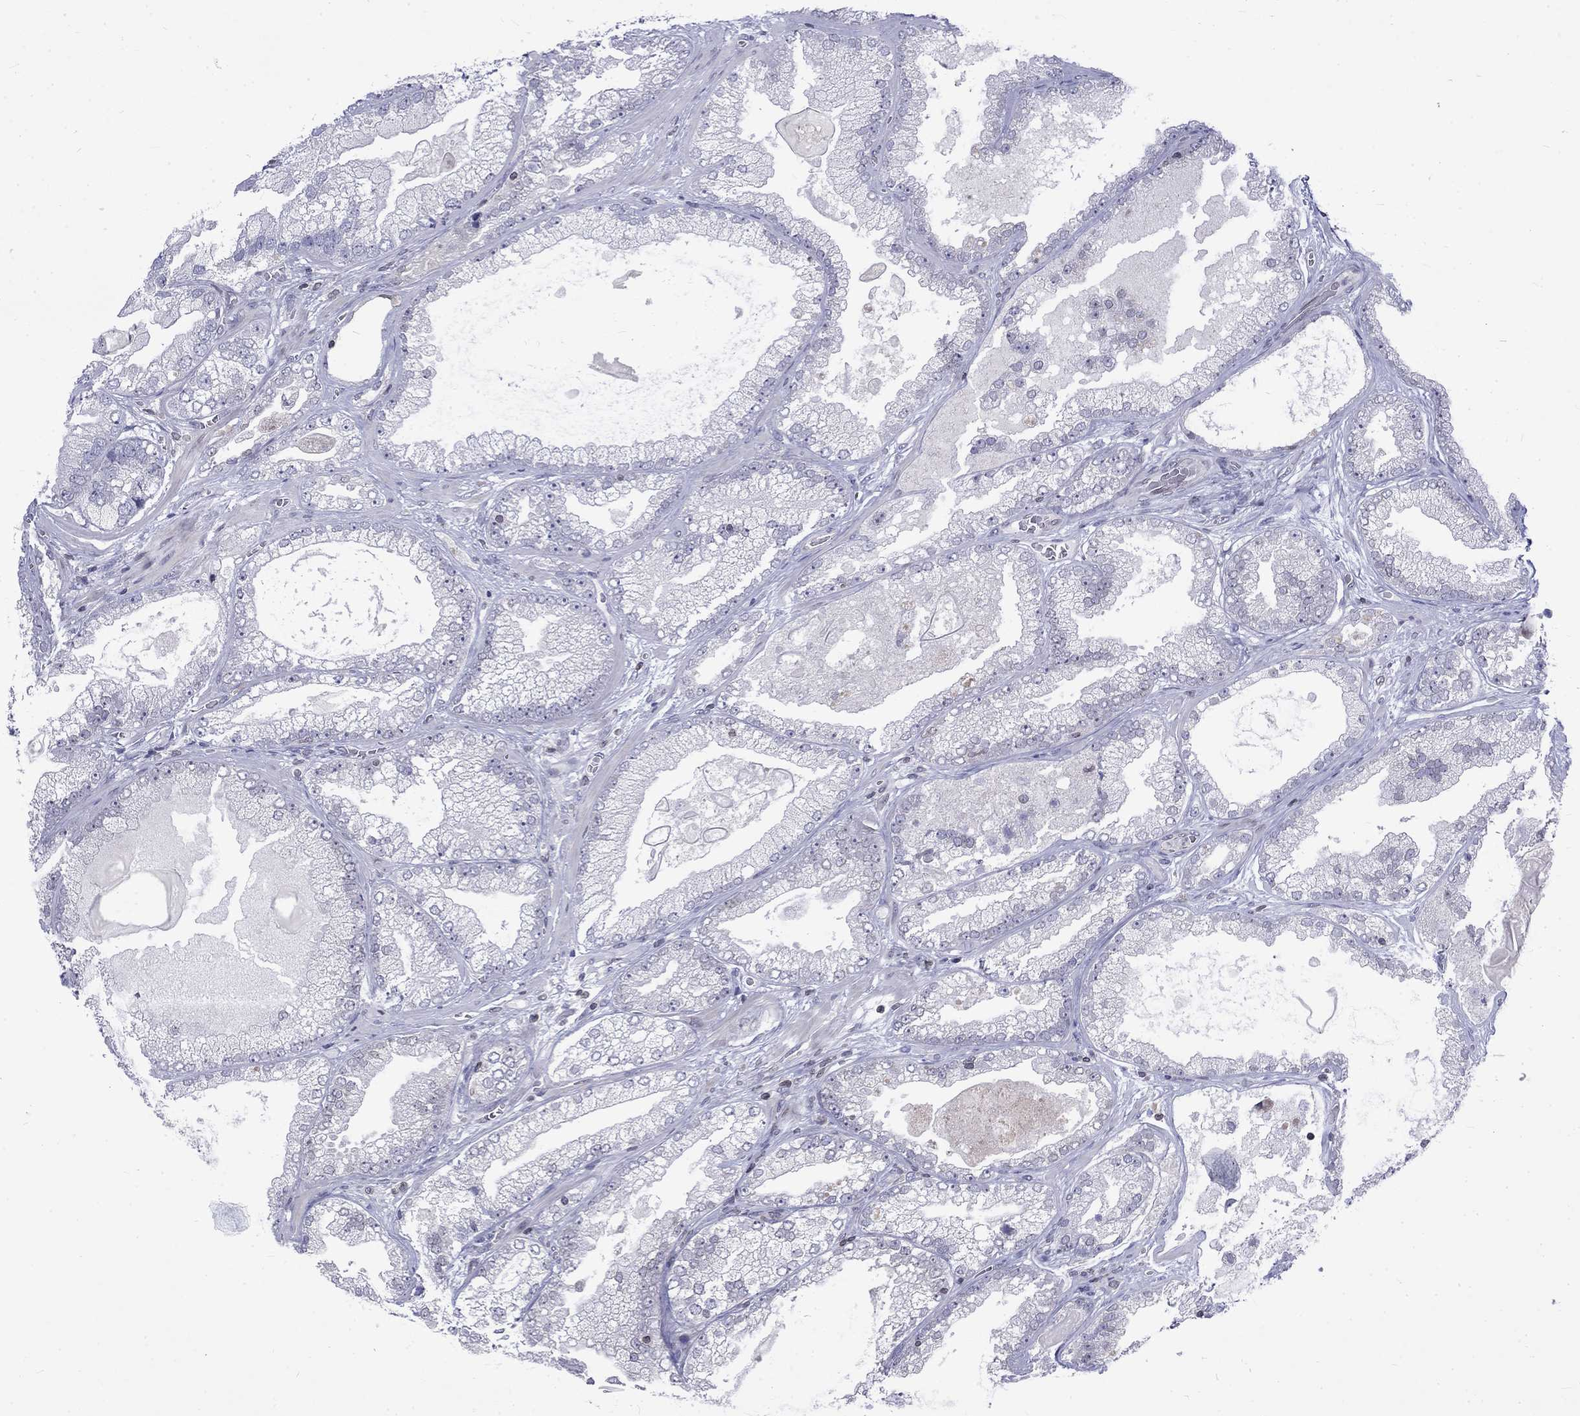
{"staining": {"intensity": "negative", "quantity": "none", "location": "none"}, "tissue": "prostate cancer", "cell_type": "Tumor cells", "image_type": "cancer", "snomed": [{"axis": "morphology", "description": "Adenocarcinoma, Low grade"}, {"axis": "topography", "description": "Prostate"}], "caption": "IHC histopathology image of neoplastic tissue: human prostate cancer stained with DAB shows no significant protein staining in tumor cells. Nuclei are stained in blue.", "gene": "SLA", "patient": {"sex": "male", "age": 57}}